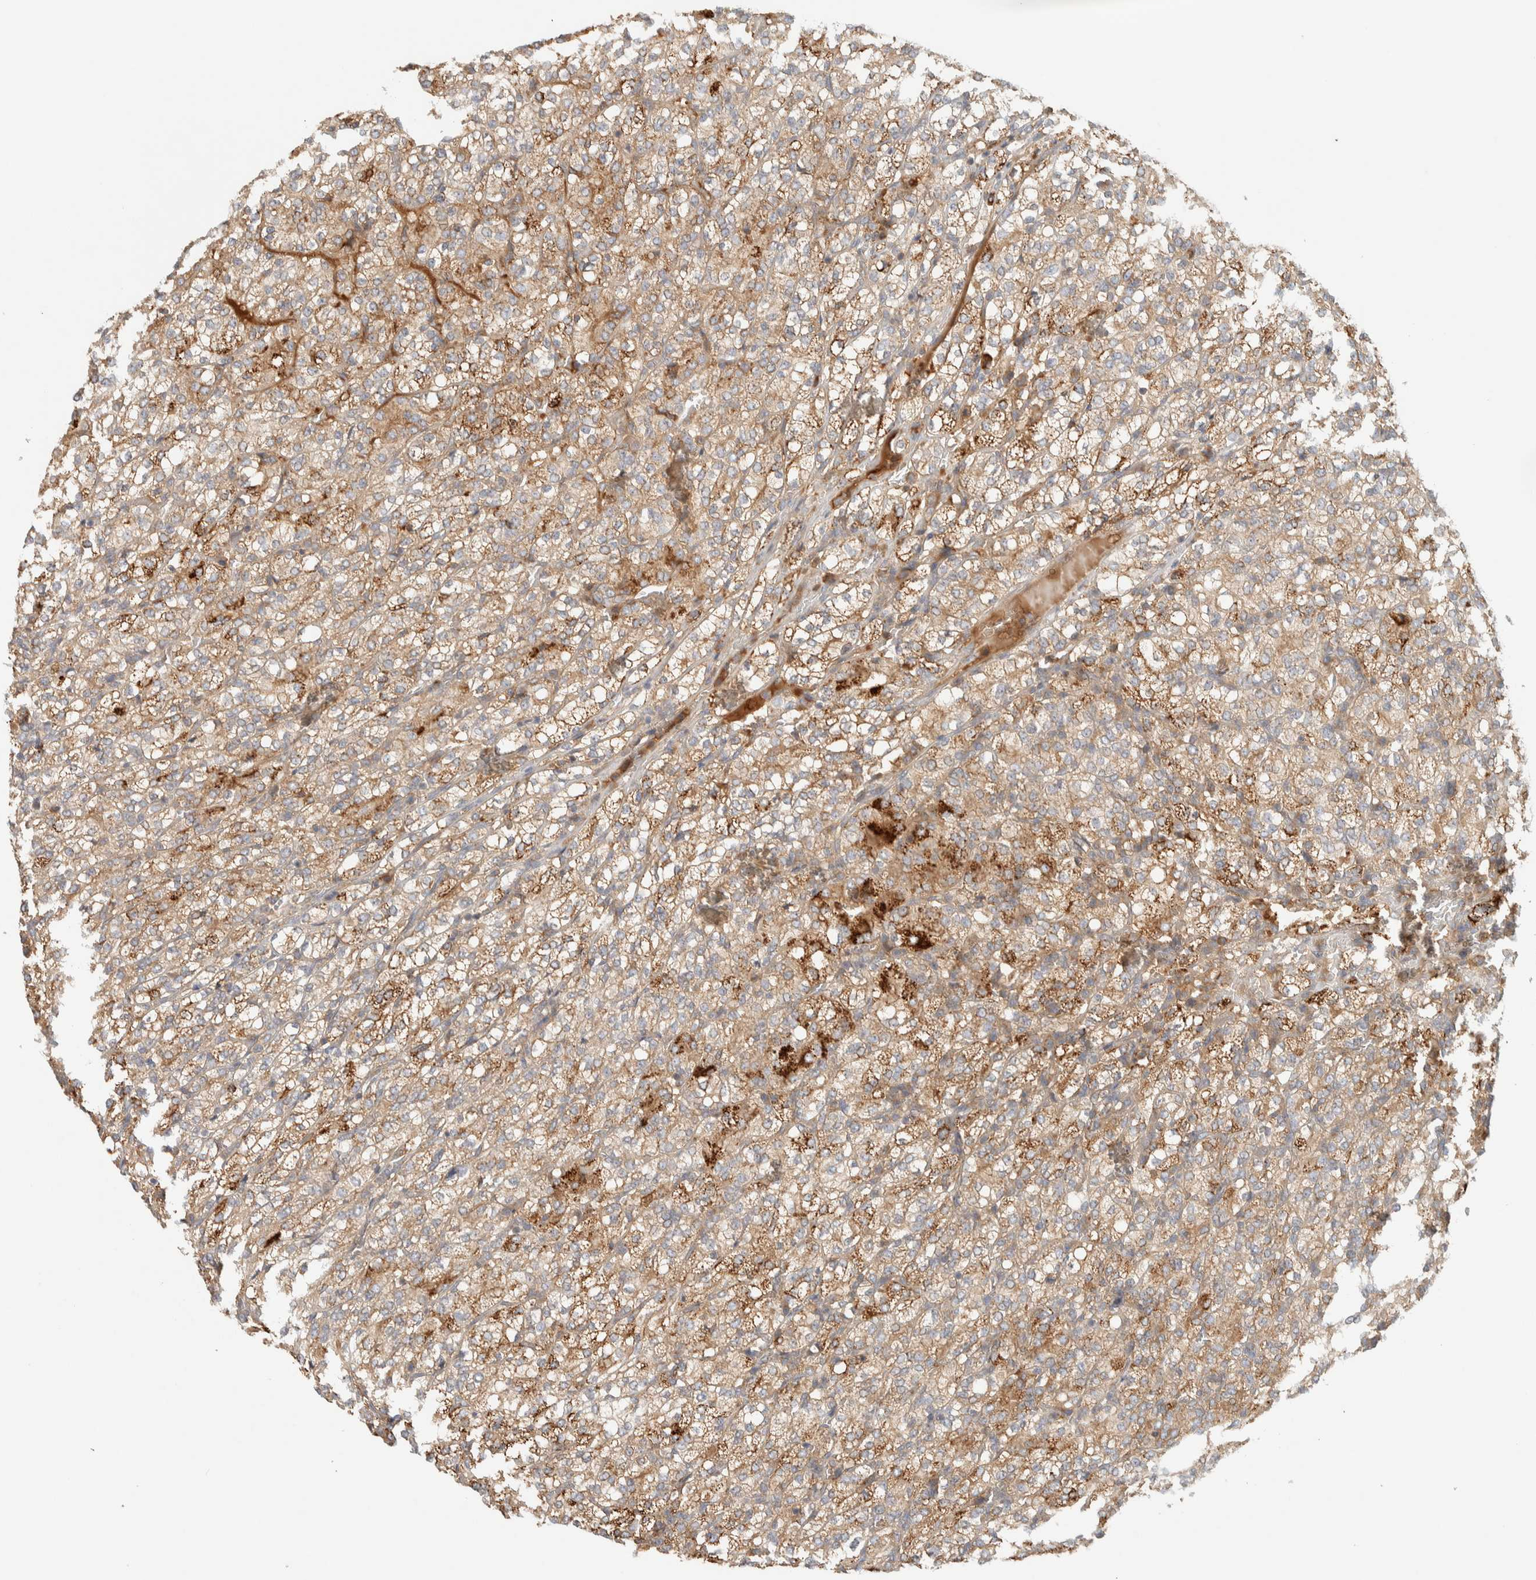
{"staining": {"intensity": "moderate", "quantity": ">75%", "location": "cytoplasmic/membranous"}, "tissue": "renal cancer", "cell_type": "Tumor cells", "image_type": "cancer", "snomed": [{"axis": "morphology", "description": "Adenocarcinoma, NOS"}, {"axis": "topography", "description": "Kidney"}], "caption": "Adenocarcinoma (renal) tissue reveals moderate cytoplasmic/membranous positivity in approximately >75% of tumor cells", "gene": "FAM167A", "patient": {"sex": "male", "age": 77}}